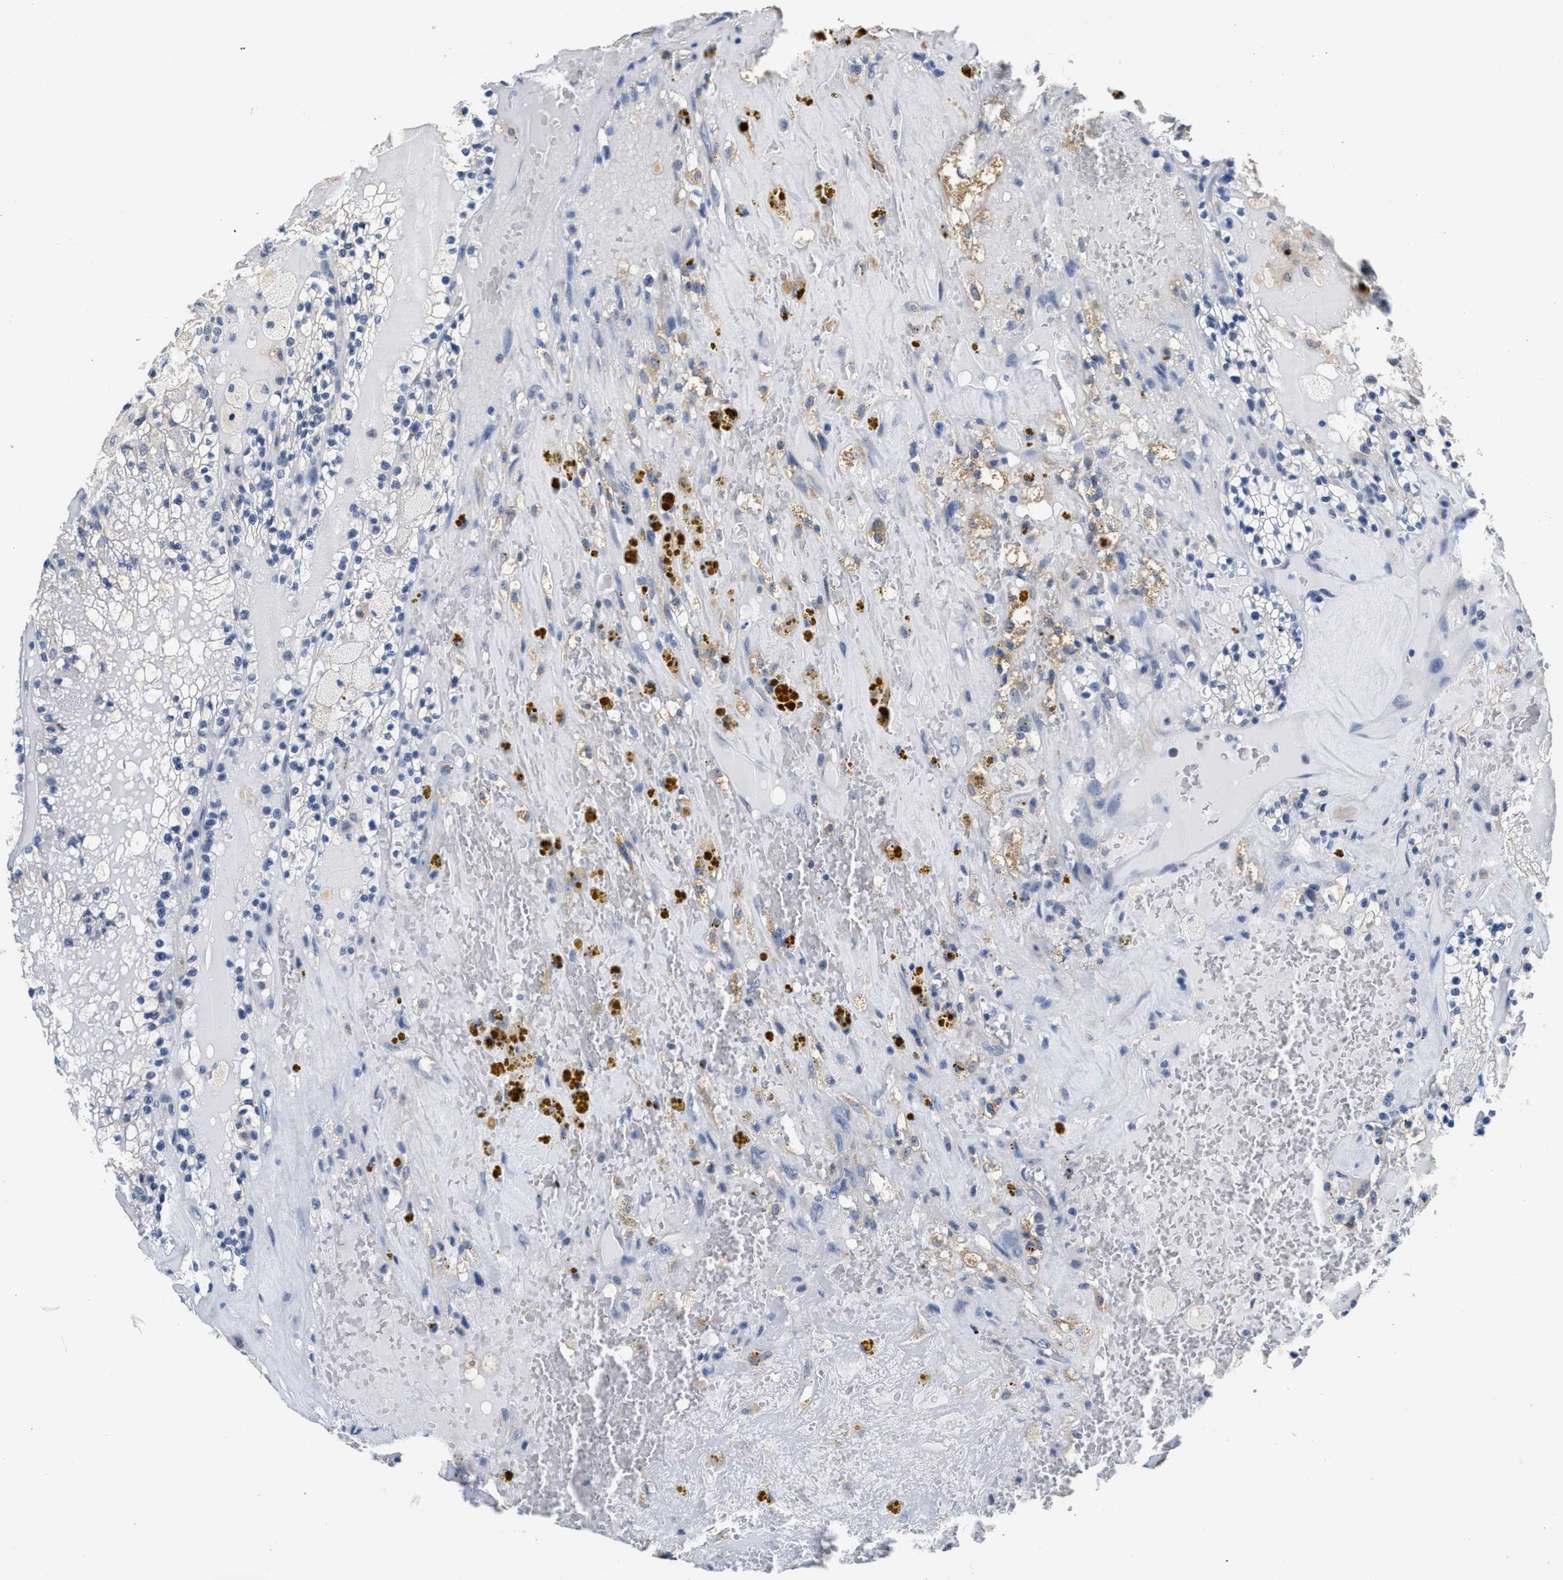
{"staining": {"intensity": "negative", "quantity": "none", "location": "none"}, "tissue": "renal cancer", "cell_type": "Tumor cells", "image_type": "cancer", "snomed": [{"axis": "morphology", "description": "Adenocarcinoma, NOS"}, {"axis": "topography", "description": "Kidney"}], "caption": "Adenocarcinoma (renal) was stained to show a protein in brown. There is no significant positivity in tumor cells.", "gene": "MYH3", "patient": {"sex": "female", "age": 56}}